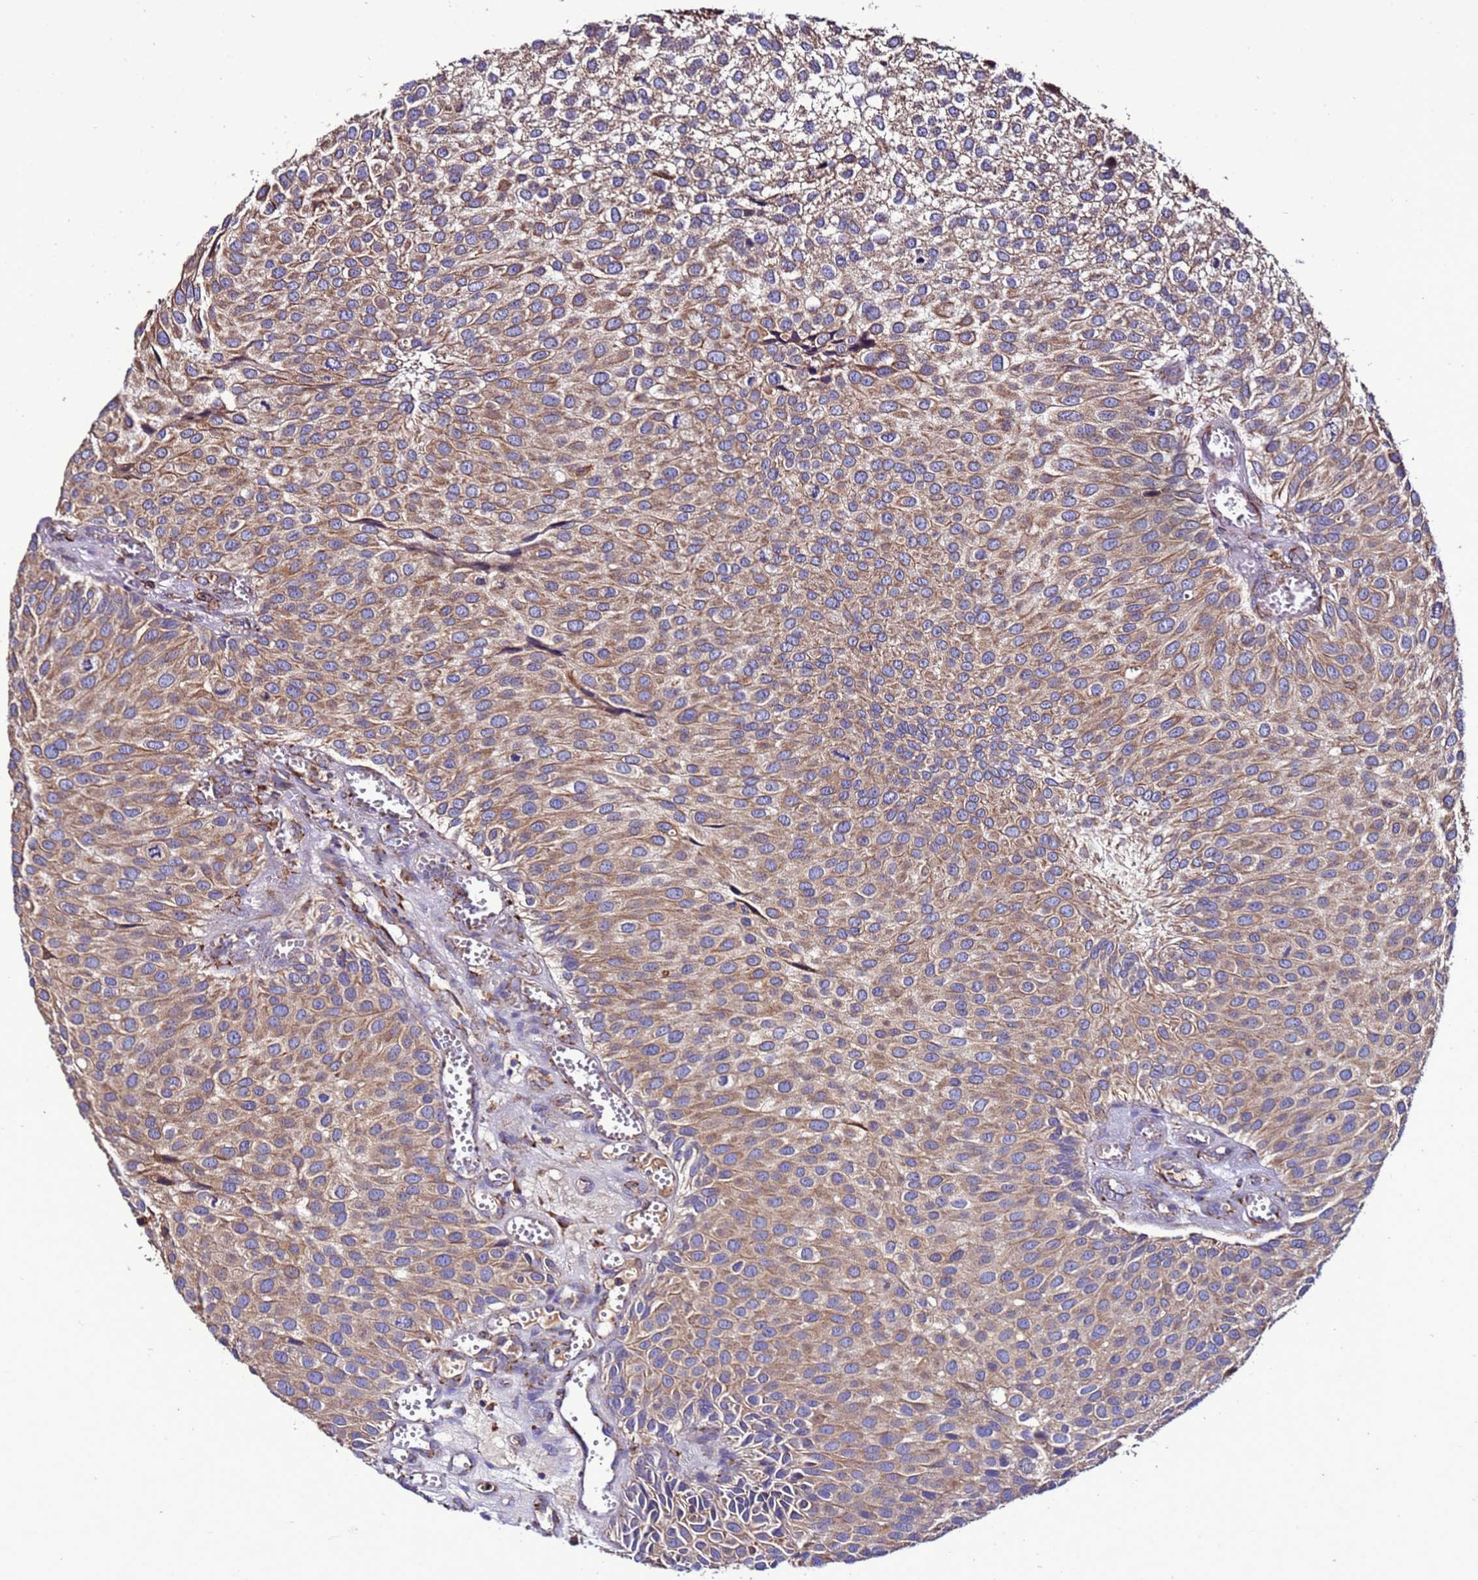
{"staining": {"intensity": "moderate", "quantity": ">75%", "location": "cytoplasmic/membranous"}, "tissue": "urothelial cancer", "cell_type": "Tumor cells", "image_type": "cancer", "snomed": [{"axis": "morphology", "description": "Urothelial carcinoma, Low grade"}, {"axis": "topography", "description": "Urinary bladder"}], "caption": "This is an image of immunohistochemistry (IHC) staining of urothelial cancer, which shows moderate positivity in the cytoplasmic/membranous of tumor cells.", "gene": "ANTKMT", "patient": {"sex": "male", "age": 88}}